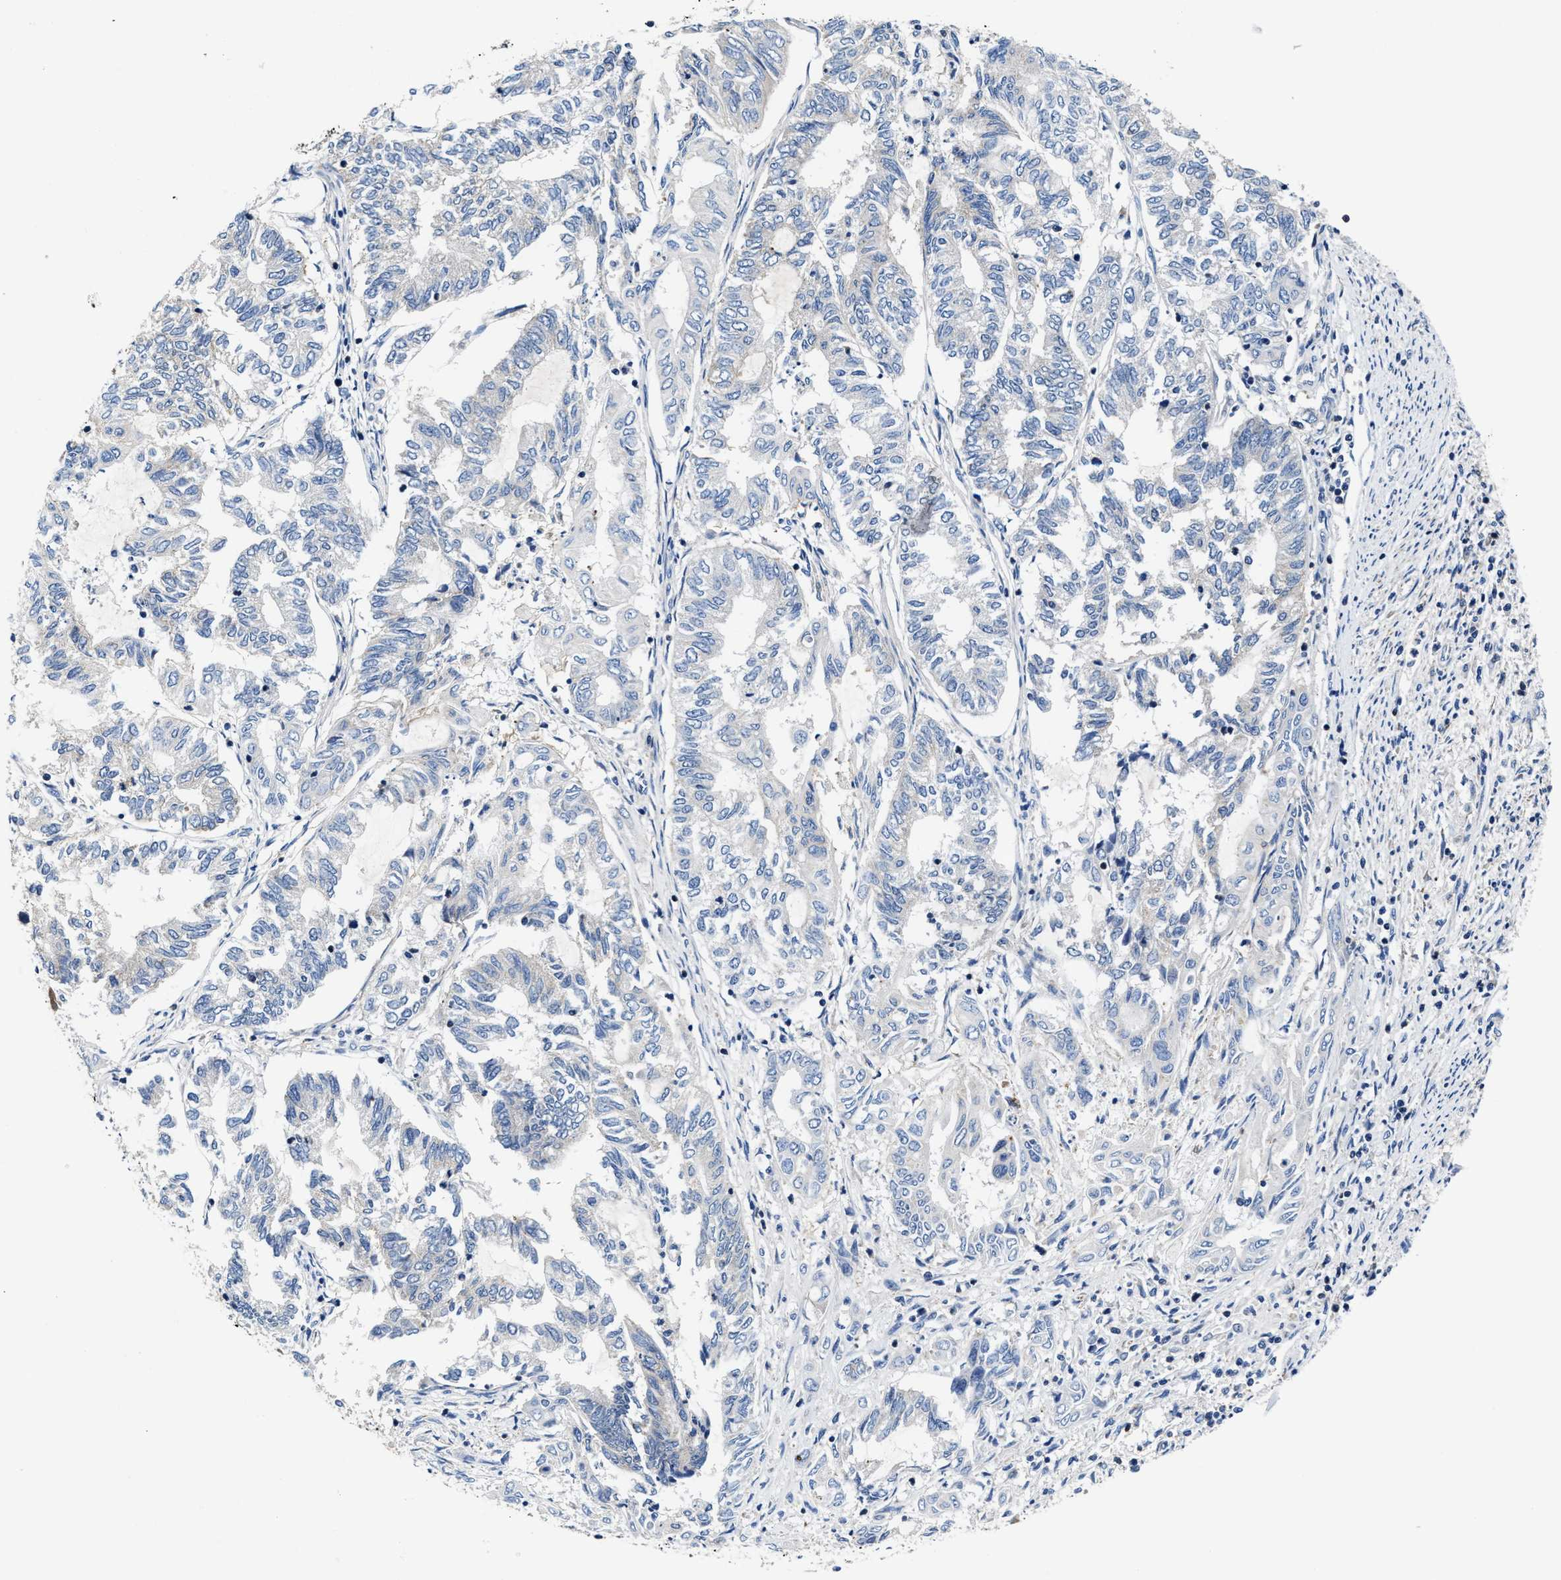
{"staining": {"intensity": "negative", "quantity": "none", "location": "none"}, "tissue": "endometrial cancer", "cell_type": "Tumor cells", "image_type": "cancer", "snomed": [{"axis": "morphology", "description": "Adenocarcinoma, NOS"}, {"axis": "topography", "description": "Uterus"}, {"axis": "topography", "description": "Endometrium"}], "caption": "Immunohistochemistry micrograph of neoplastic tissue: endometrial adenocarcinoma stained with DAB (3,3'-diaminobenzidine) reveals no significant protein staining in tumor cells.", "gene": "PHLPP1", "patient": {"sex": "female", "age": 70}}